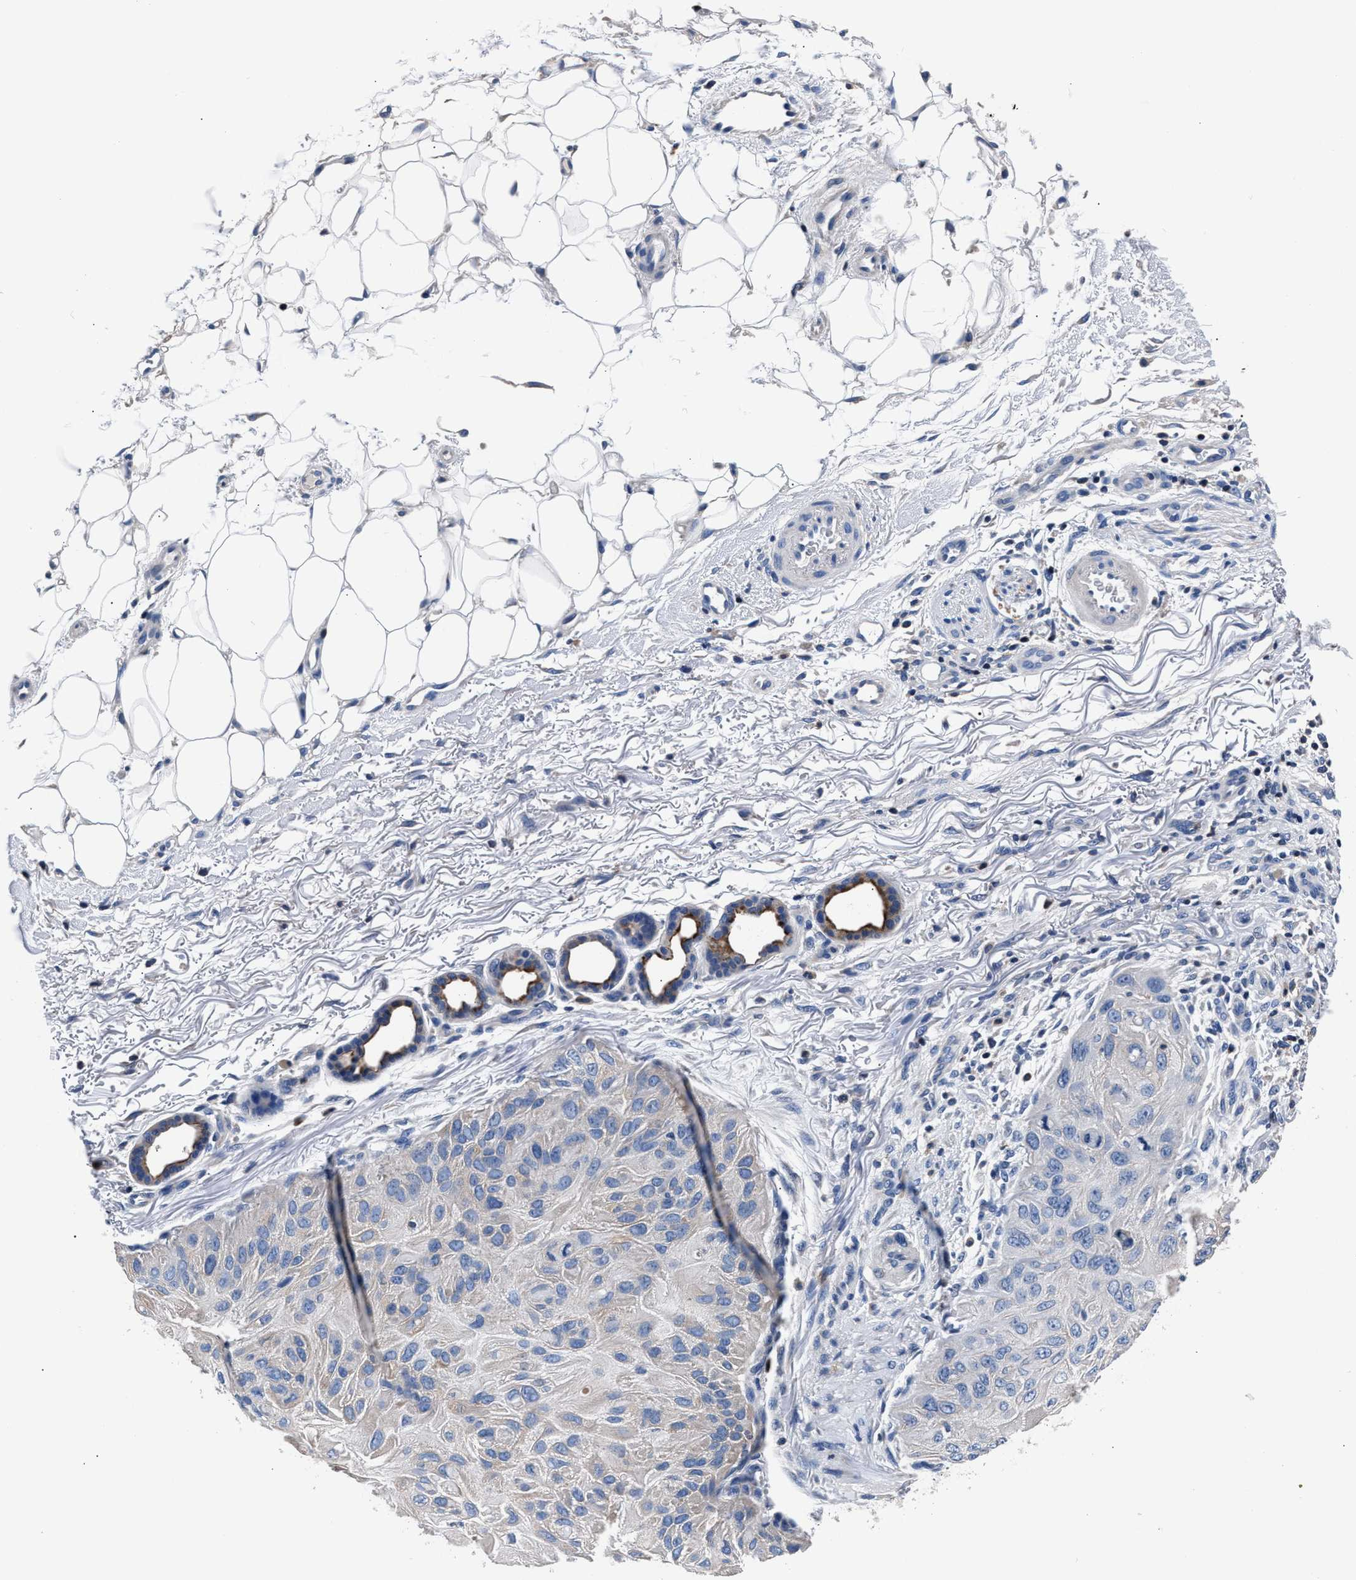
{"staining": {"intensity": "negative", "quantity": "none", "location": "none"}, "tissue": "skin cancer", "cell_type": "Tumor cells", "image_type": "cancer", "snomed": [{"axis": "morphology", "description": "Squamous cell carcinoma, NOS"}, {"axis": "topography", "description": "Skin"}], "caption": "DAB immunohistochemical staining of human skin cancer shows no significant positivity in tumor cells. (Stains: DAB immunohistochemistry with hematoxylin counter stain, Microscopy: brightfield microscopy at high magnification).", "gene": "PHF24", "patient": {"sex": "female", "age": 77}}